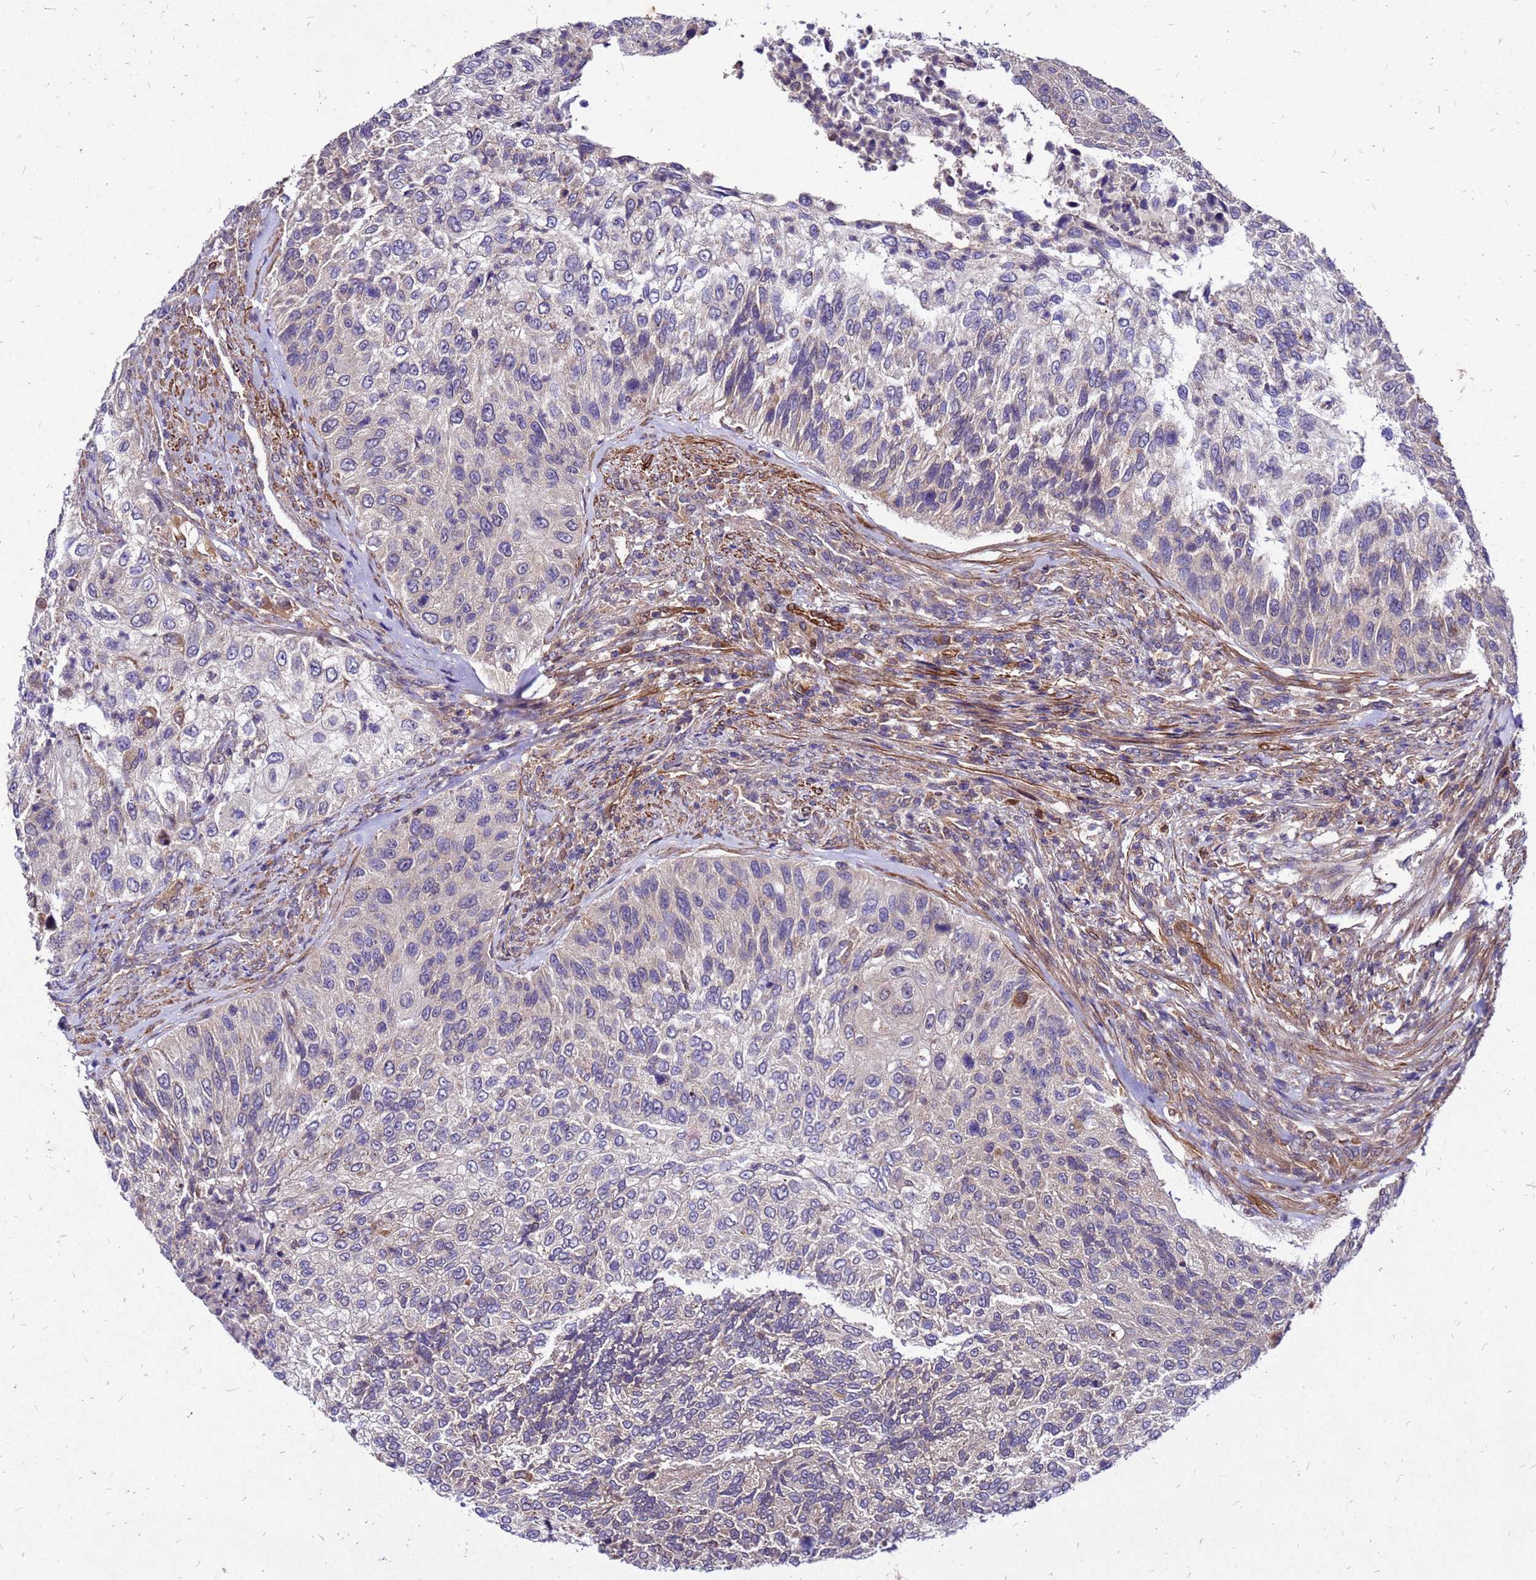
{"staining": {"intensity": "weak", "quantity": "<25%", "location": "cytoplasmic/membranous"}, "tissue": "urothelial cancer", "cell_type": "Tumor cells", "image_type": "cancer", "snomed": [{"axis": "morphology", "description": "Urothelial carcinoma, High grade"}, {"axis": "topography", "description": "Urinary bladder"}], "caption": "This is an immunohistochemistry histopathology image of urothelial carcinoma (high-grade). There is no expression in tumor cells.", "gene": "DUSP23", "patient": {"sex": "female", "age": 60}}